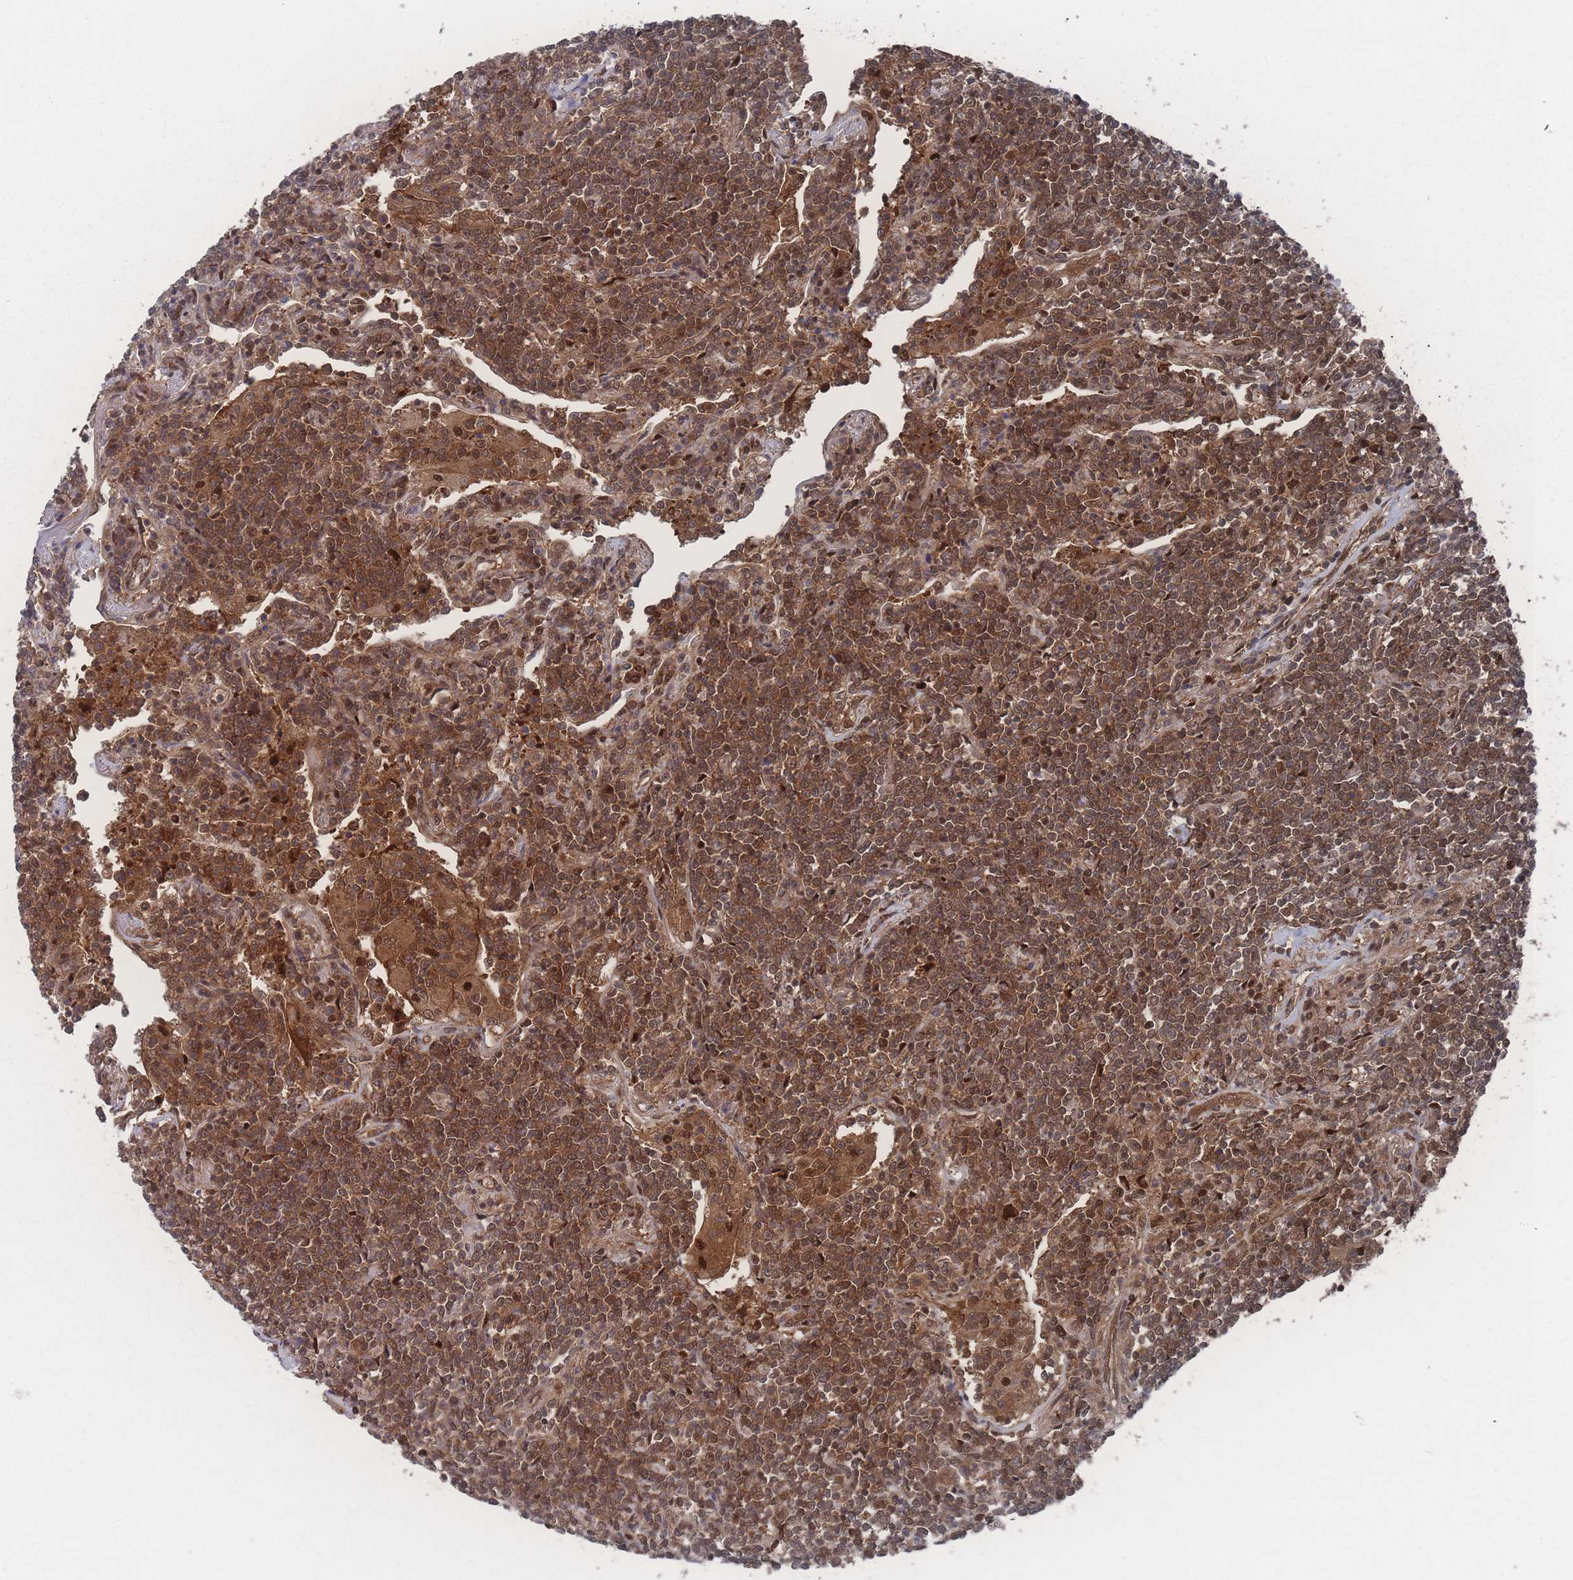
{"staining": {"intensity": "moderate", "quantity": ">75%", "location": "cytoplasmic/membranous,nuclear"}, "tissue": "lymphoma", "cell_type": "Tumor cells", "image_type": "cancer", "snomed": [{"axis": "morphology", "description": "Malignant lymphoma, non-Hodgkin's type, Low grade"}, {"axis": "topography", "description": "Lung"}], "caption": "High-magnification brightfield microscopy of low-grade malignant lymphoma, non-Hodgkin's type stained with DAB (brown) and counterstained with hematoxylin (blue). tumor cells exhibit moderate cytoplasmic/membranous and nuclear positivity is seen in about>75% of cells.", "gene": "PSMA1", "patient": {"sex": "female", "age": 71}}